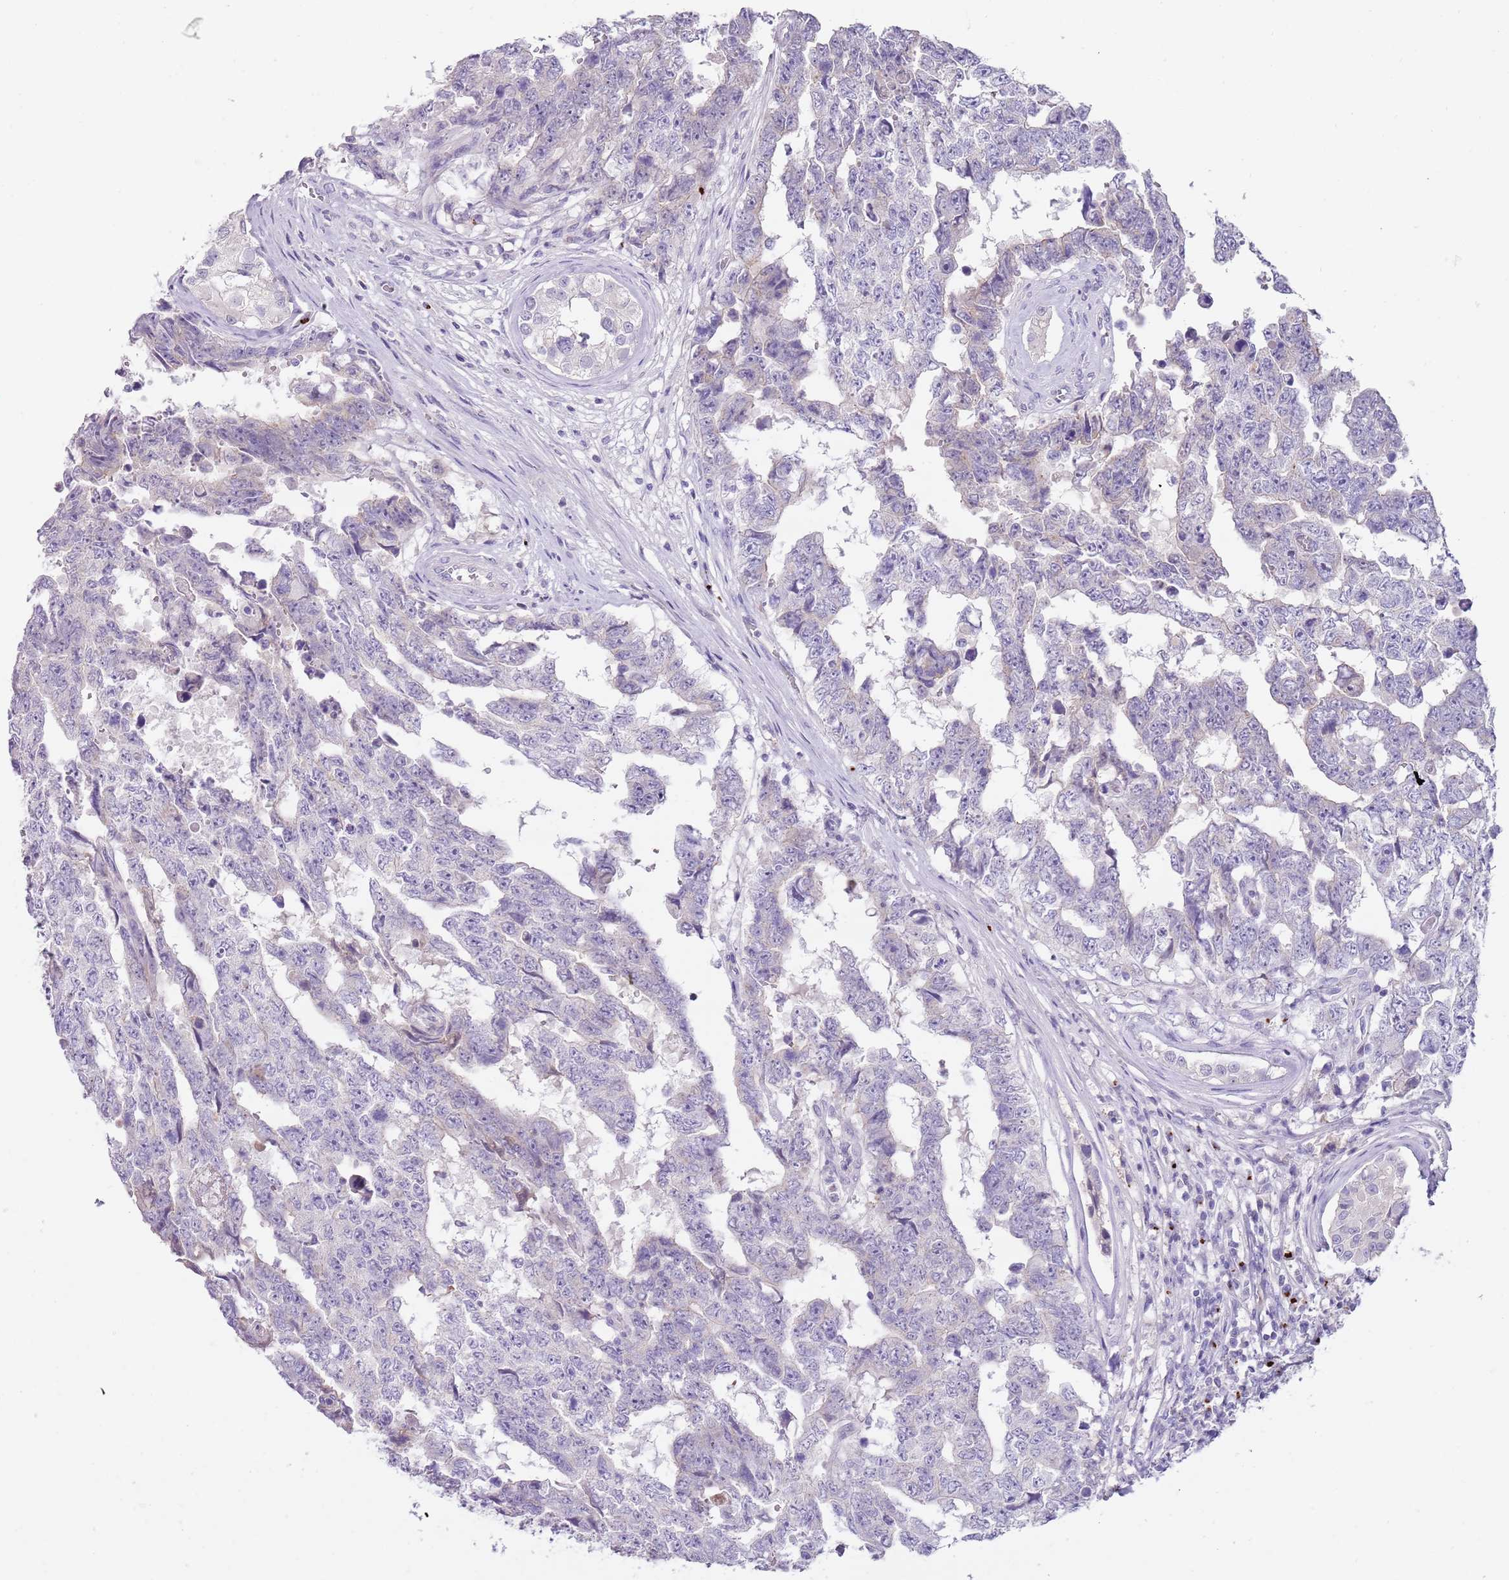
{"staining": {"intensity": "negative", "quantity": "none", "location": "none"}, "tissue": "testis cancer", "cell_type": "Tumor cells", "image_type": "cancer", "snomed": [{"axis": "morphology", "description": "Normal tissue, NOS"}, {"axis": "morphology", "description": "Carcinoma, Embryonal, NOS"}, {"axis": "topography", "description": "Testis"}, {"axis": "topography", "description": "Epididymis"}], "caption": "Tumor cells show no significant staining in testis embryonal carcinoma.", "gene": "C2CD3", "patient": {"sex": "male", "age": 25}}